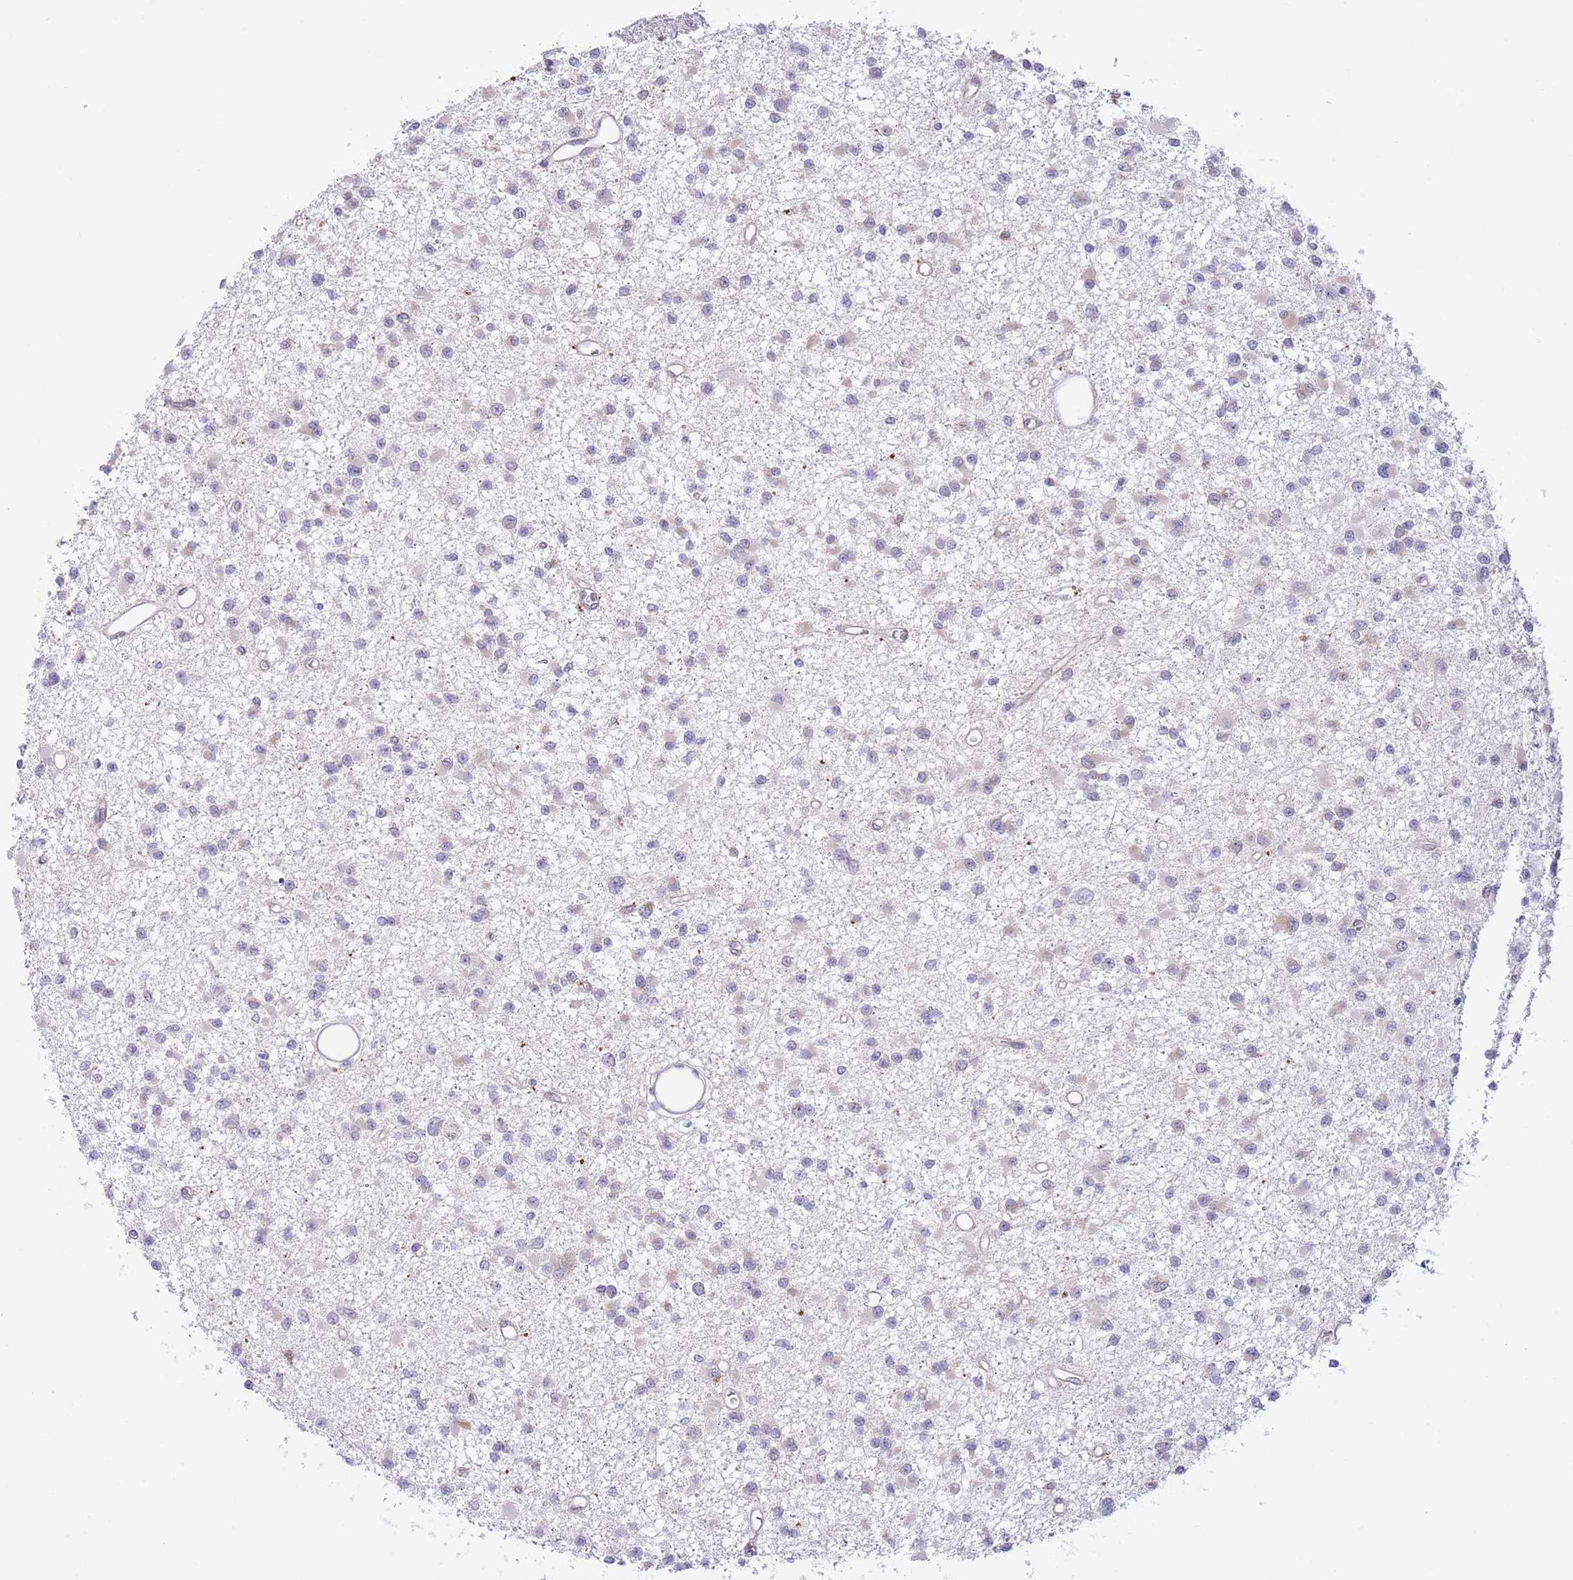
{"staining": {"intensity": "negative", "quantity": "none", "location": "none"}, "tissue": "glioma", "cell_type": "Tumor cells", "image_type": "cancer", "snomed": [{"axis": "morphology", "description": "Glioma, malignant, Low grade"}, {"axis": "topography", "description": "Brain"}], "caption": "Malignant low-grade glioma was stained to show a protein in brown. There is no significant staining in tumor cells. The staining was performed using DAB (3,3'-diaminobenzidine) to visualize the protein expression in brown, while the nuclei were stained in blue with hematoxylin (Magnification: 20x).", "gene": "EBPL", "patient": {"sex": "female", "age": 22}}